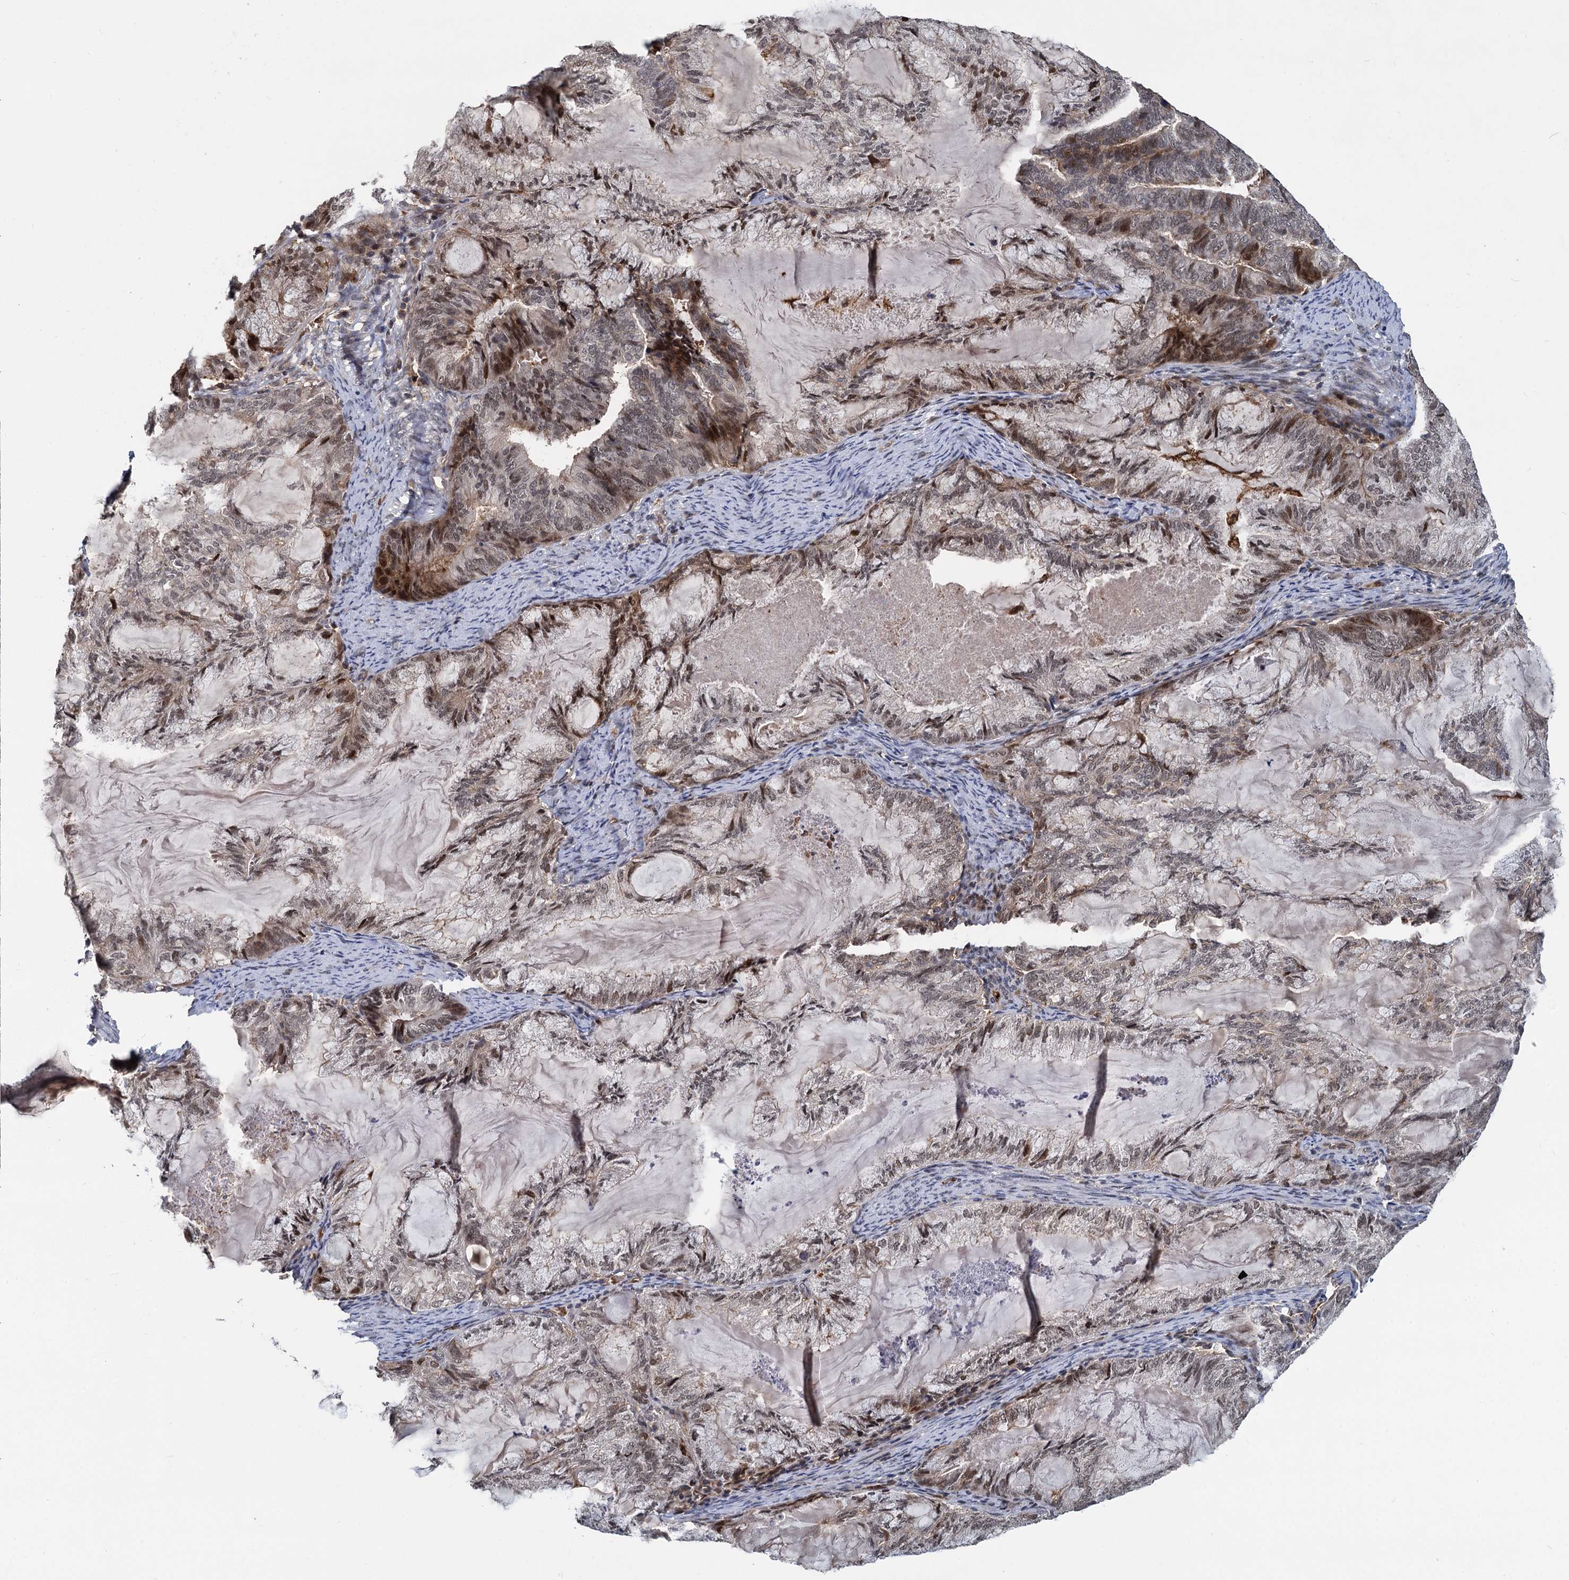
{"staining": {"intensity": "moderate", "quantity": ">75%", "location": "nuclear"}, "tissue": "endometrial cancer", "cell_type": "Tumor cells", "image_type": "cancer", "snomed": [{"axis": "morphology", "description": "Adenocarcinoma, NOS"}, {"axis": "topography", "description": "Endometrium"}], "caption": "A high-resolution photomicrograph shows IHC staining of endometrial cancer, which exhibits moderate nuclear expression in about >75% of tumor cells. The protein is shown in brown color, while the nuclei are stained blue.", "gene": "FANCI", "patient": {"sex": "female", "age": 86}}